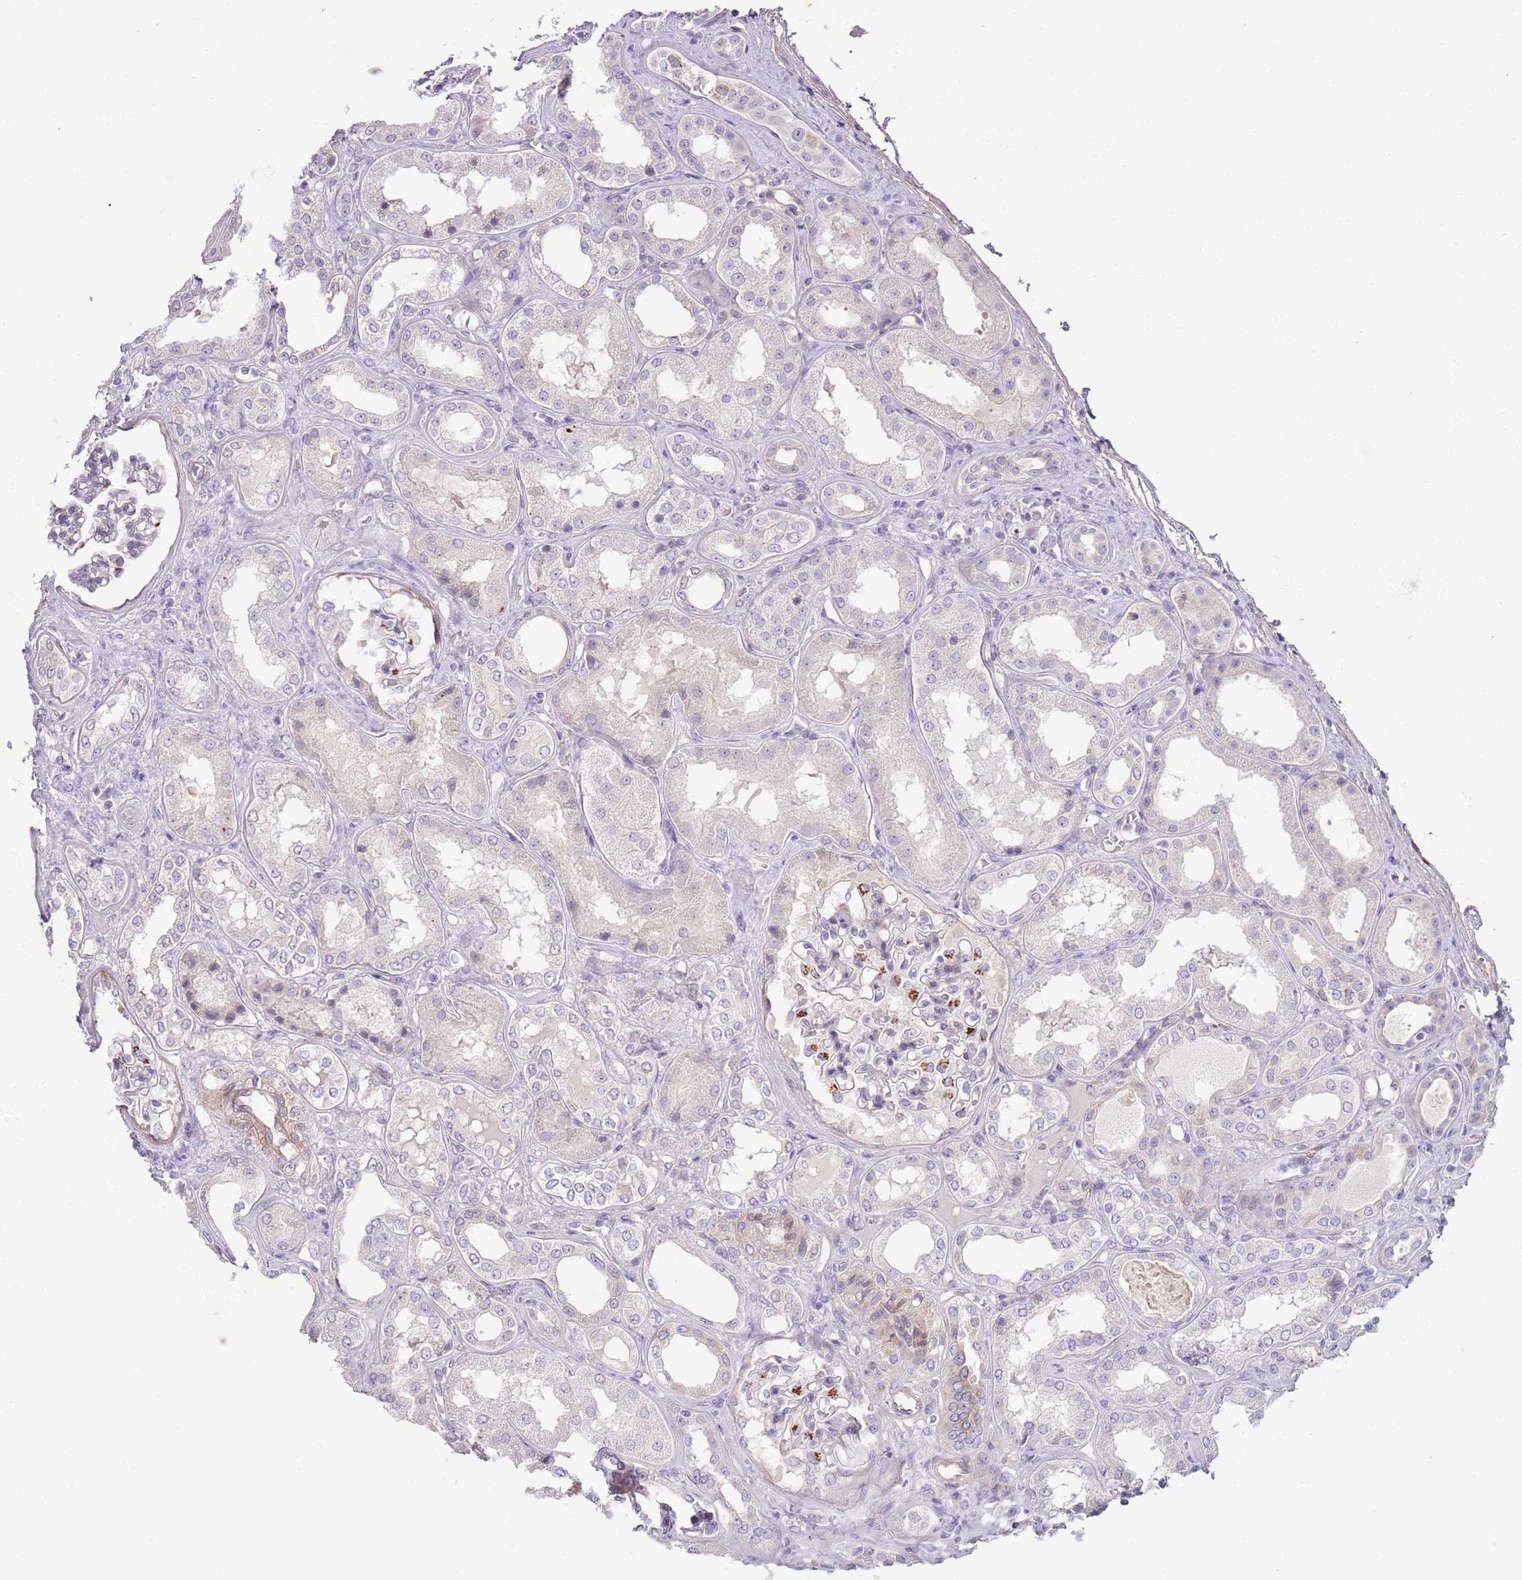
{"staining": {"intensity": "strong", "quantity": "<25%", "location": "cytoplasmic/membranous"}, "tissue": "kidney", "cell_type": "Cells in glomeruli", "image_type": "normal", "snomed": [{"axis": "morphology", "description": "Normal tissue, NOS"}, {"axis": "topography", "description": "Kidney"}], "caption": "Immunohistochemistry (IHC) micrograph of normal human kidney stained for a protein (brown), which shows medium levels of strong cytoplasmic/membranous staining in about <25% of cells in glomeruli.", "gene": "MRO", "patient": {"sex": "female", "age": 56}}